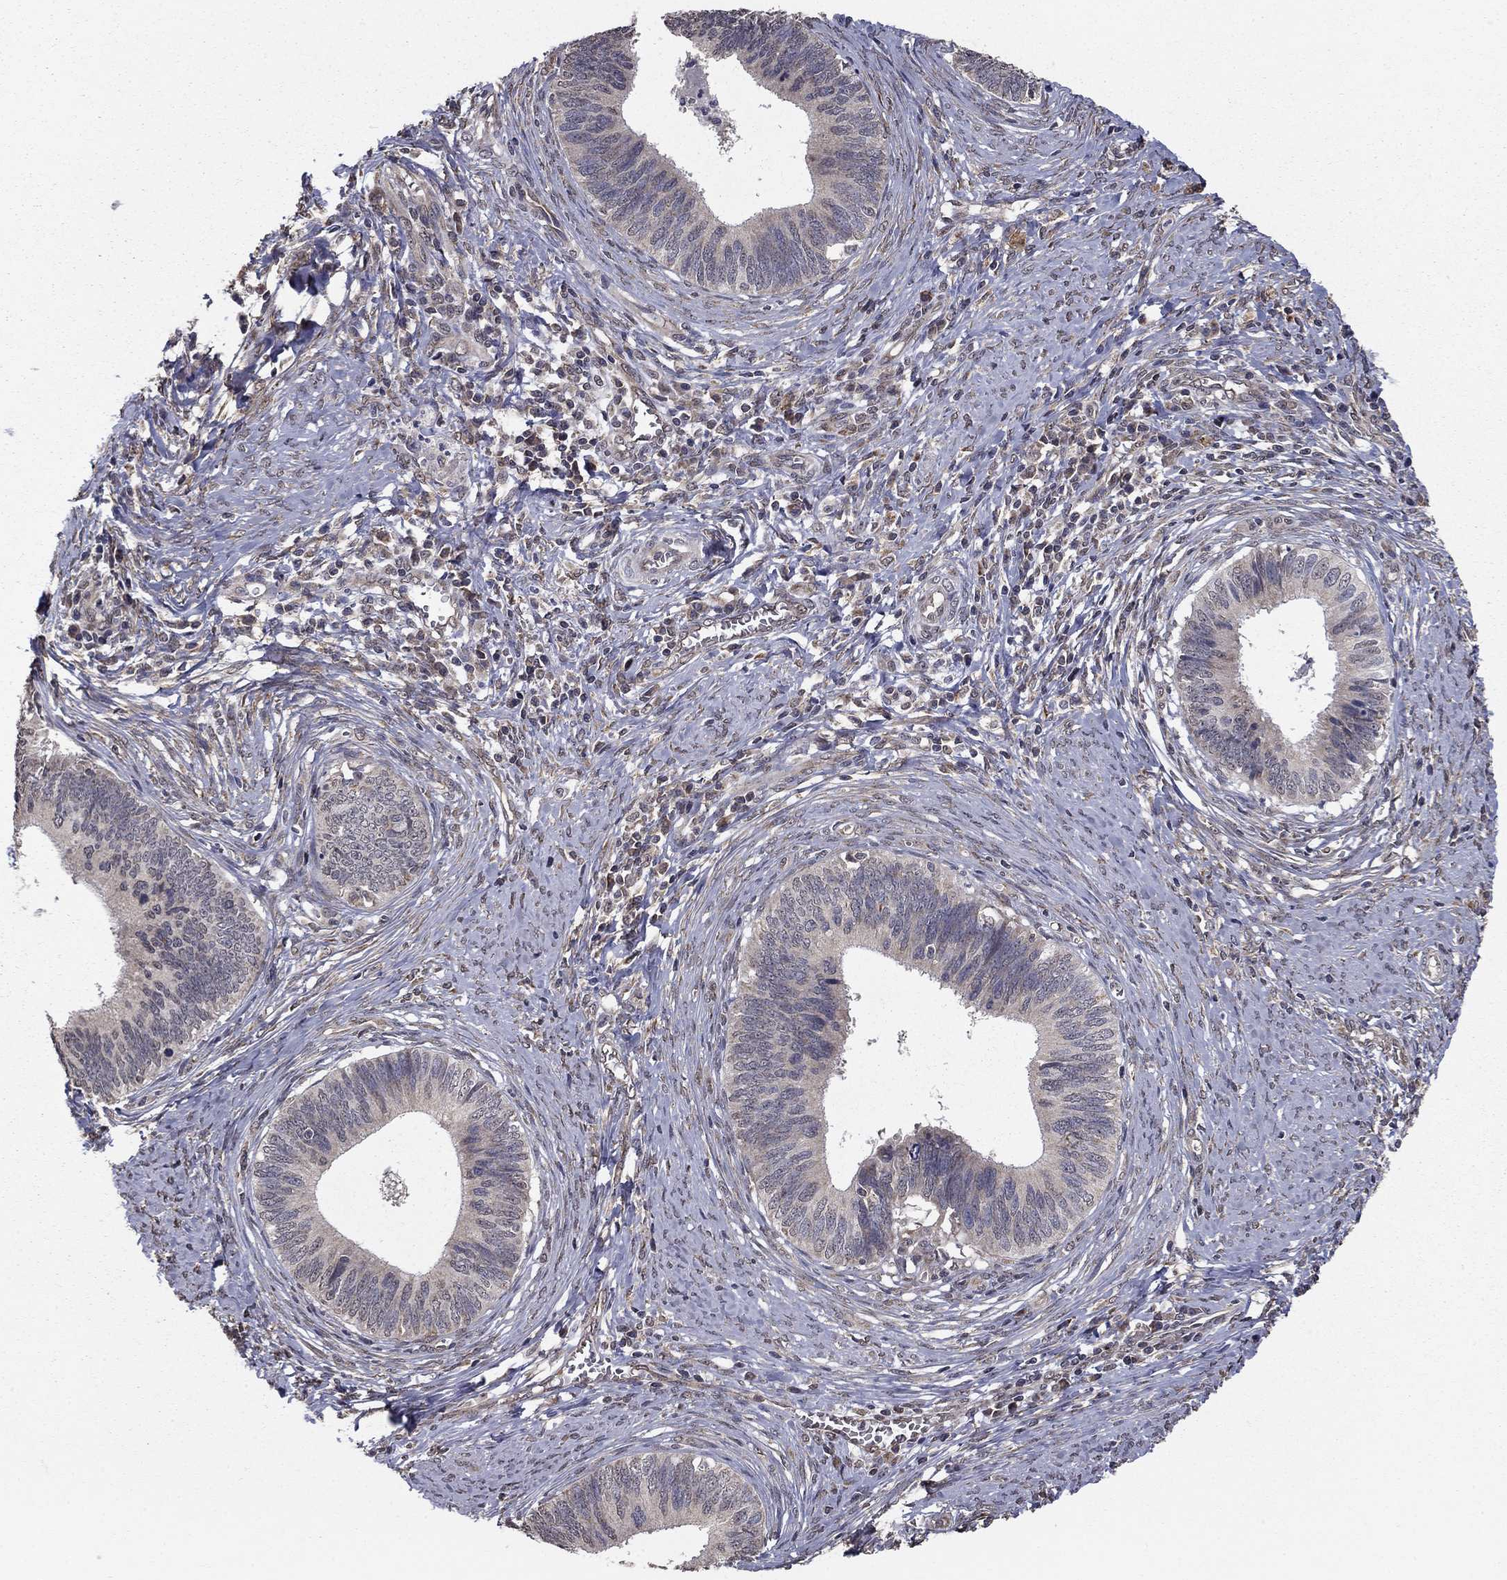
{"staining": {"intensity": "negative", "quantity": "none", "location": "none"}, "tissue": "cervical cancer", "cell_type": "Tumor cells", "image_type": "cancer", "snomed": [{"axis": "morphology", "description": "Adenocarcinoma, NOS"}, {"axis": "topography", "description": "Cervix"}], "caption": "Immunohistochemistry (IHC) histopathology image of neoplastic tissue: adenocarcinoma (cervical) stained with DAB (3,3'-diaminobenzidine) shows no significant protein staining in tumor cells. The staining is performed using DAB brown chromogen with nuclei counter-stained in using hematoxylin.", "gene": "SLC2A13", "patient": {"sex": "female", "age": 42}}